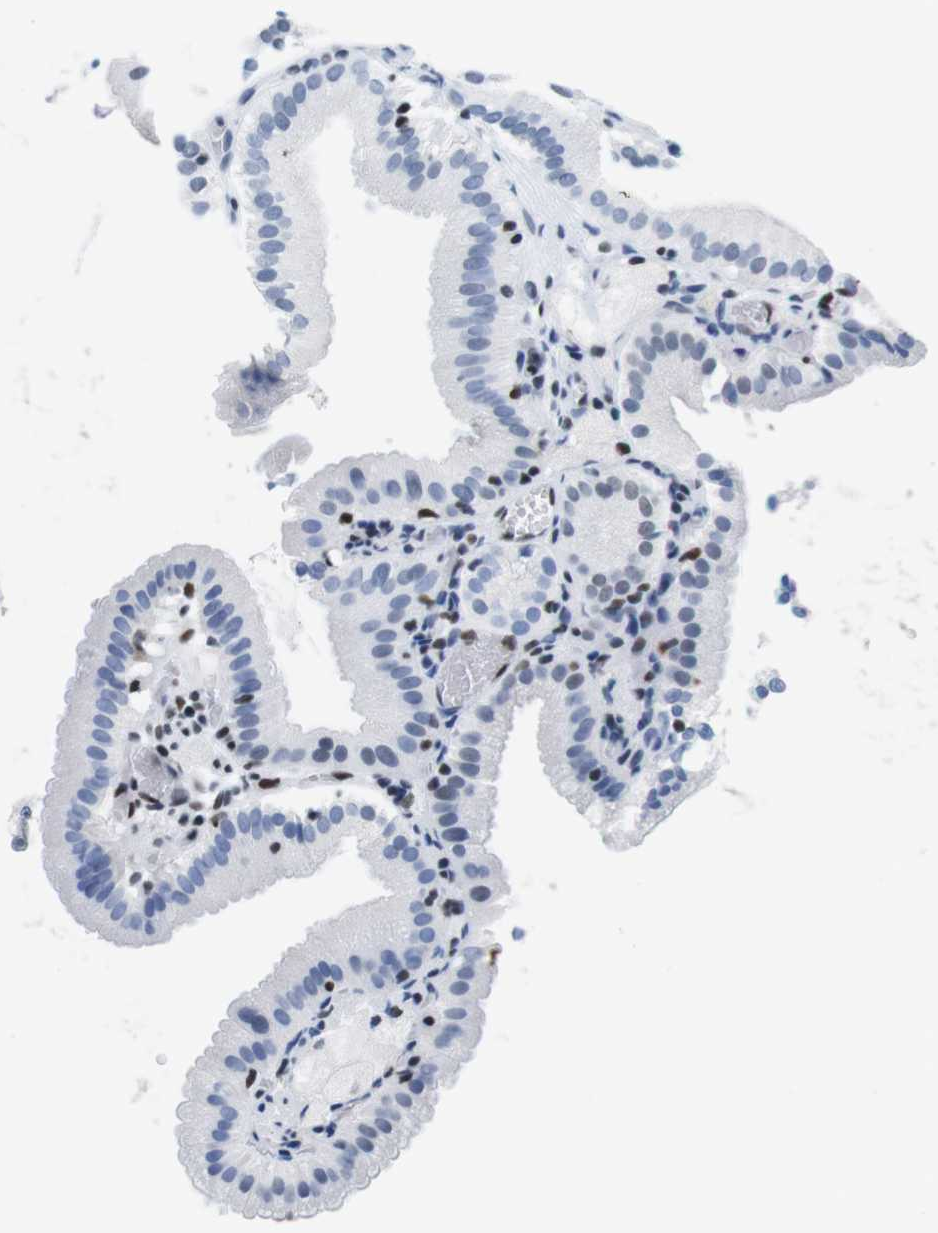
{"staining": {"intensity": "negative", "quantity": "none", "location": "none"}, "tissue": "gallbladder", "cell_type": "Glandular cells", "image_type": "normal", "snomed": [{"axis": "morphology", "description": "Normal tissue, NOS"}, {"axis": "topography", "description": "Gallbladder"}], "caption": "This micrograph is of unremarkable gallbladder stained with immunohistochemistry (IHC) to label a protein in brown with the nuclei are counter-stained blue. There is no expression in glandular cells. The staining is performed using DAB brown chromogen with nuclei counter-stained in using hematoxylin.", "gene": "IFI16", "patient": {"sex": "male", "age": 54}}